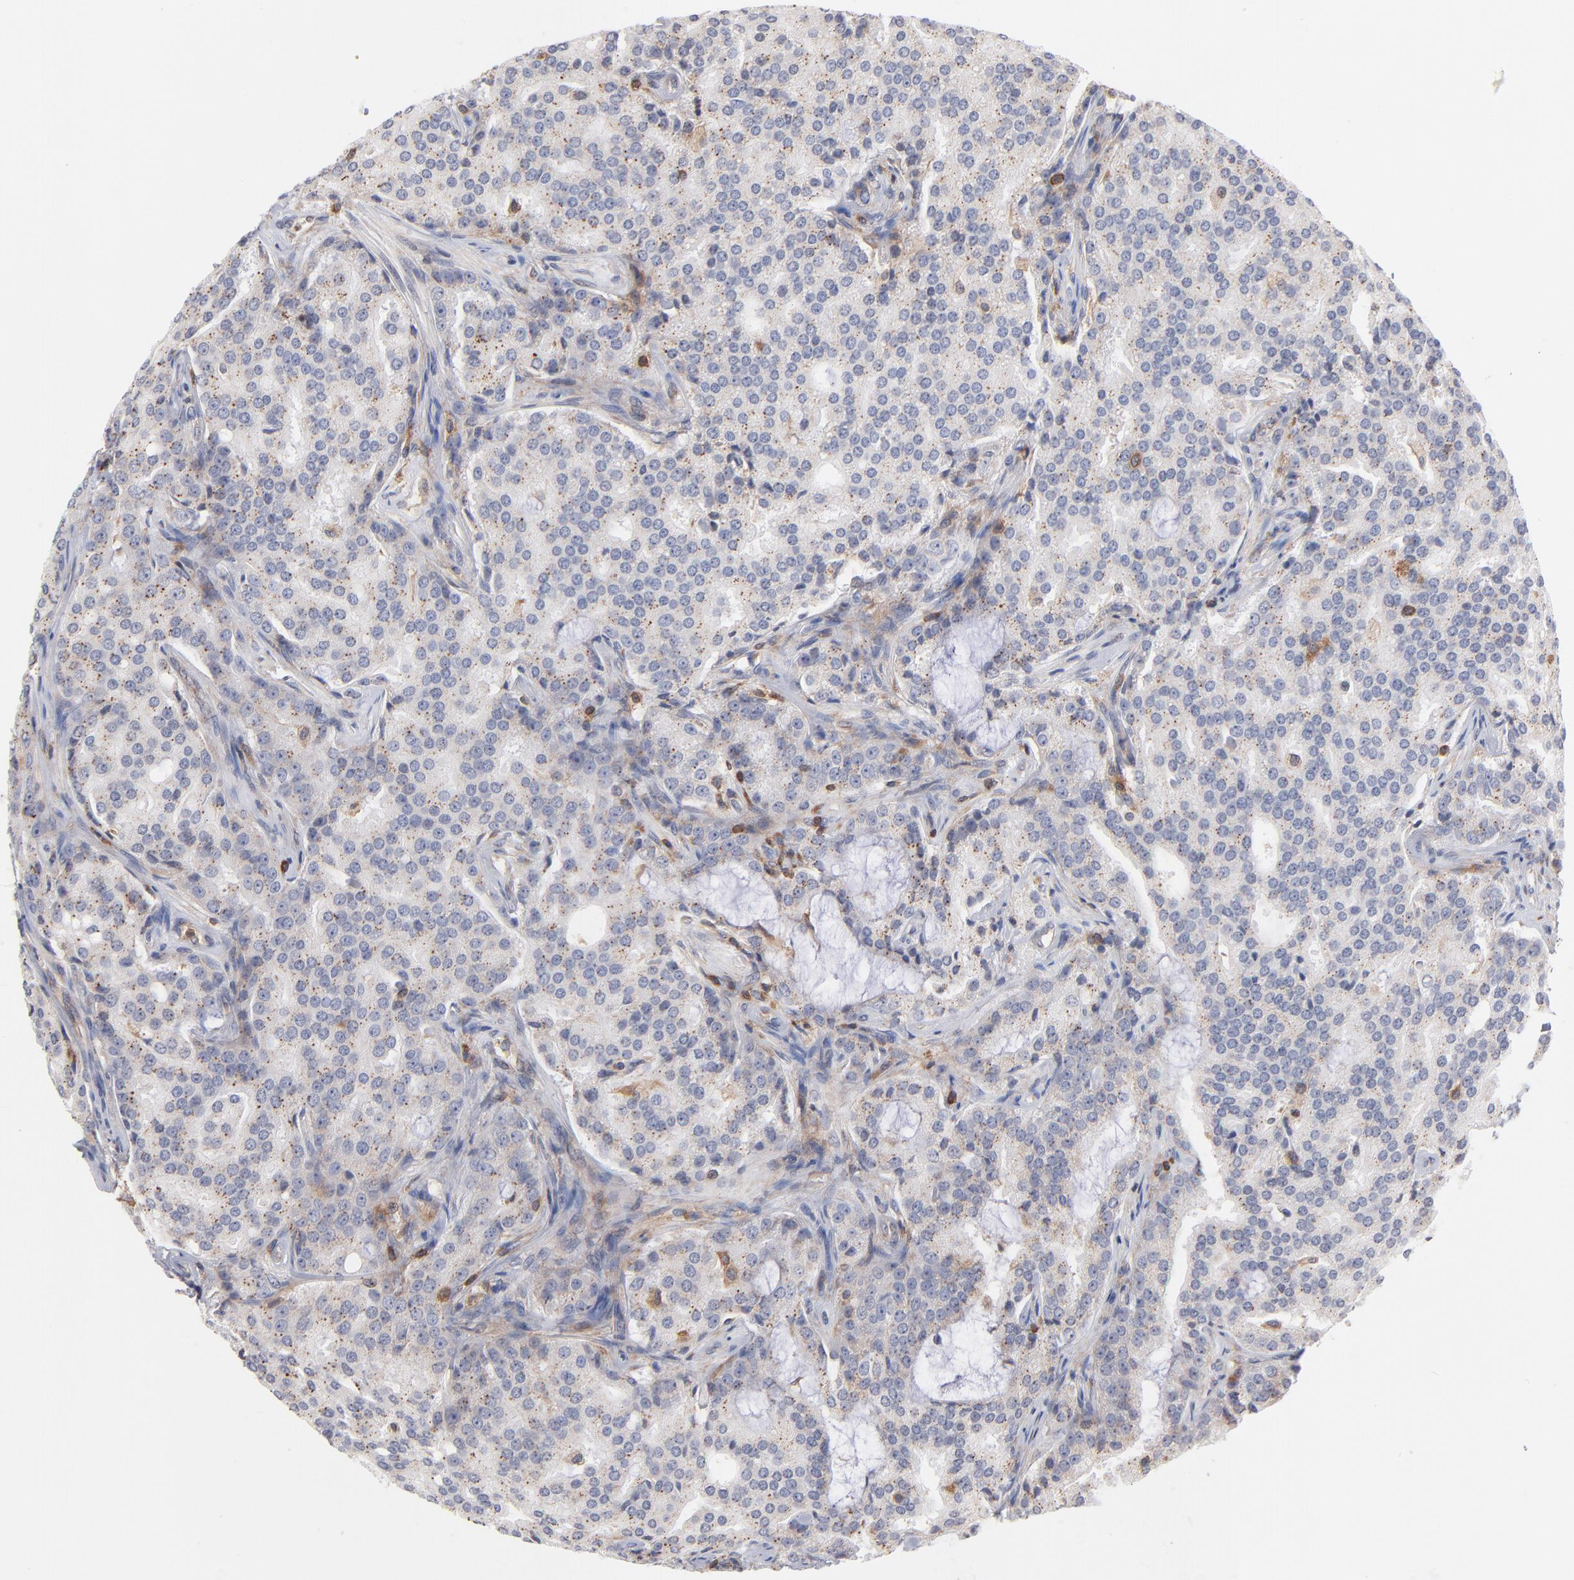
{"staining": {"intensity": "weak", "quantity": ">75%", "location": "cytoplasmic/membranous"}, "tissue": "prostate cancer", "cell_type": "Tumor cells", "image_type": "cancer", "snomed": [{"axis": "morphology", "description": "Adenocarcinoma, High grade"}, {"axis": "topography", "description": "Prostate"}], "caption": "Immunohistochemistry image of prostate cancer (adenocarcinoma (high-grade)) stained for a protein (brown), which displays low levels of weak cytoplasmic/membranous expression in about >75% of tumor cells.", "gene": "WIPF1", "patient": {"sex": "male", "age": 72}}